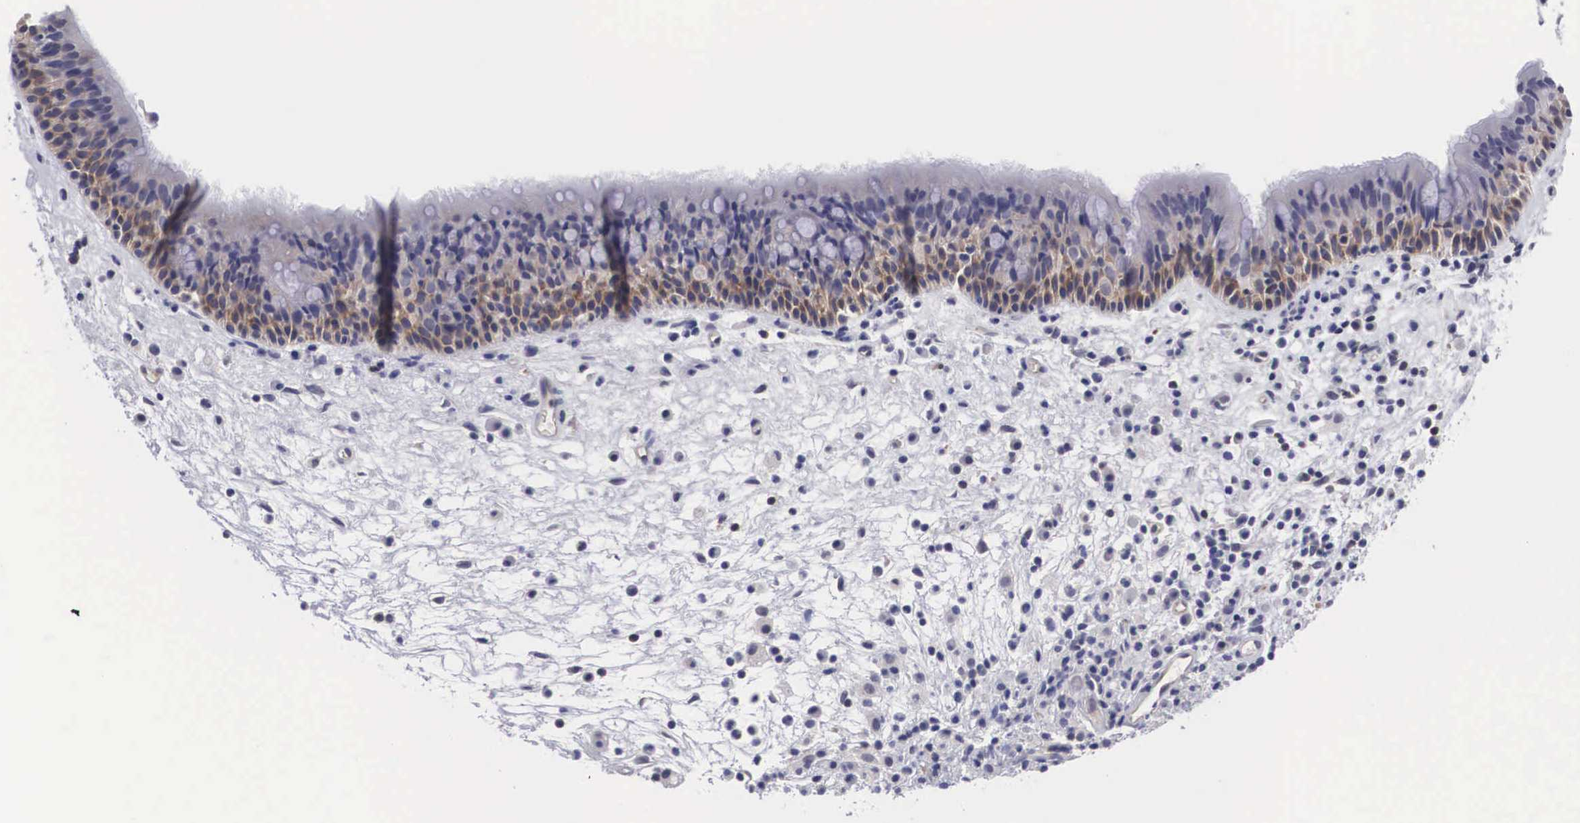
{"staining": {"intensity": "moderate", "quantity": ">75%", "location": "cytoplasmic/membranous"}, "tissue": "nasopharynx", "cell_type": "Respiratory epithelial cells", "image_type": "normal", "snomed": [{"axis": "morphology", "description": "Normal tissue, NOS"}, {"axis": "topography", "description": "Nasopharynx"}], "caption": "Brown immunohistochemical staining in normal nasopharynx displays moderate cytoplasmic/membranous staining in approximately >75% of respiratory epithelial cells. (DAB (3,3'-diaminobenzidine) = brown stain, brightfield microscopy at high magnification).", "gene": "MAST4", "patient": {"sex": "male", "age": 63}}